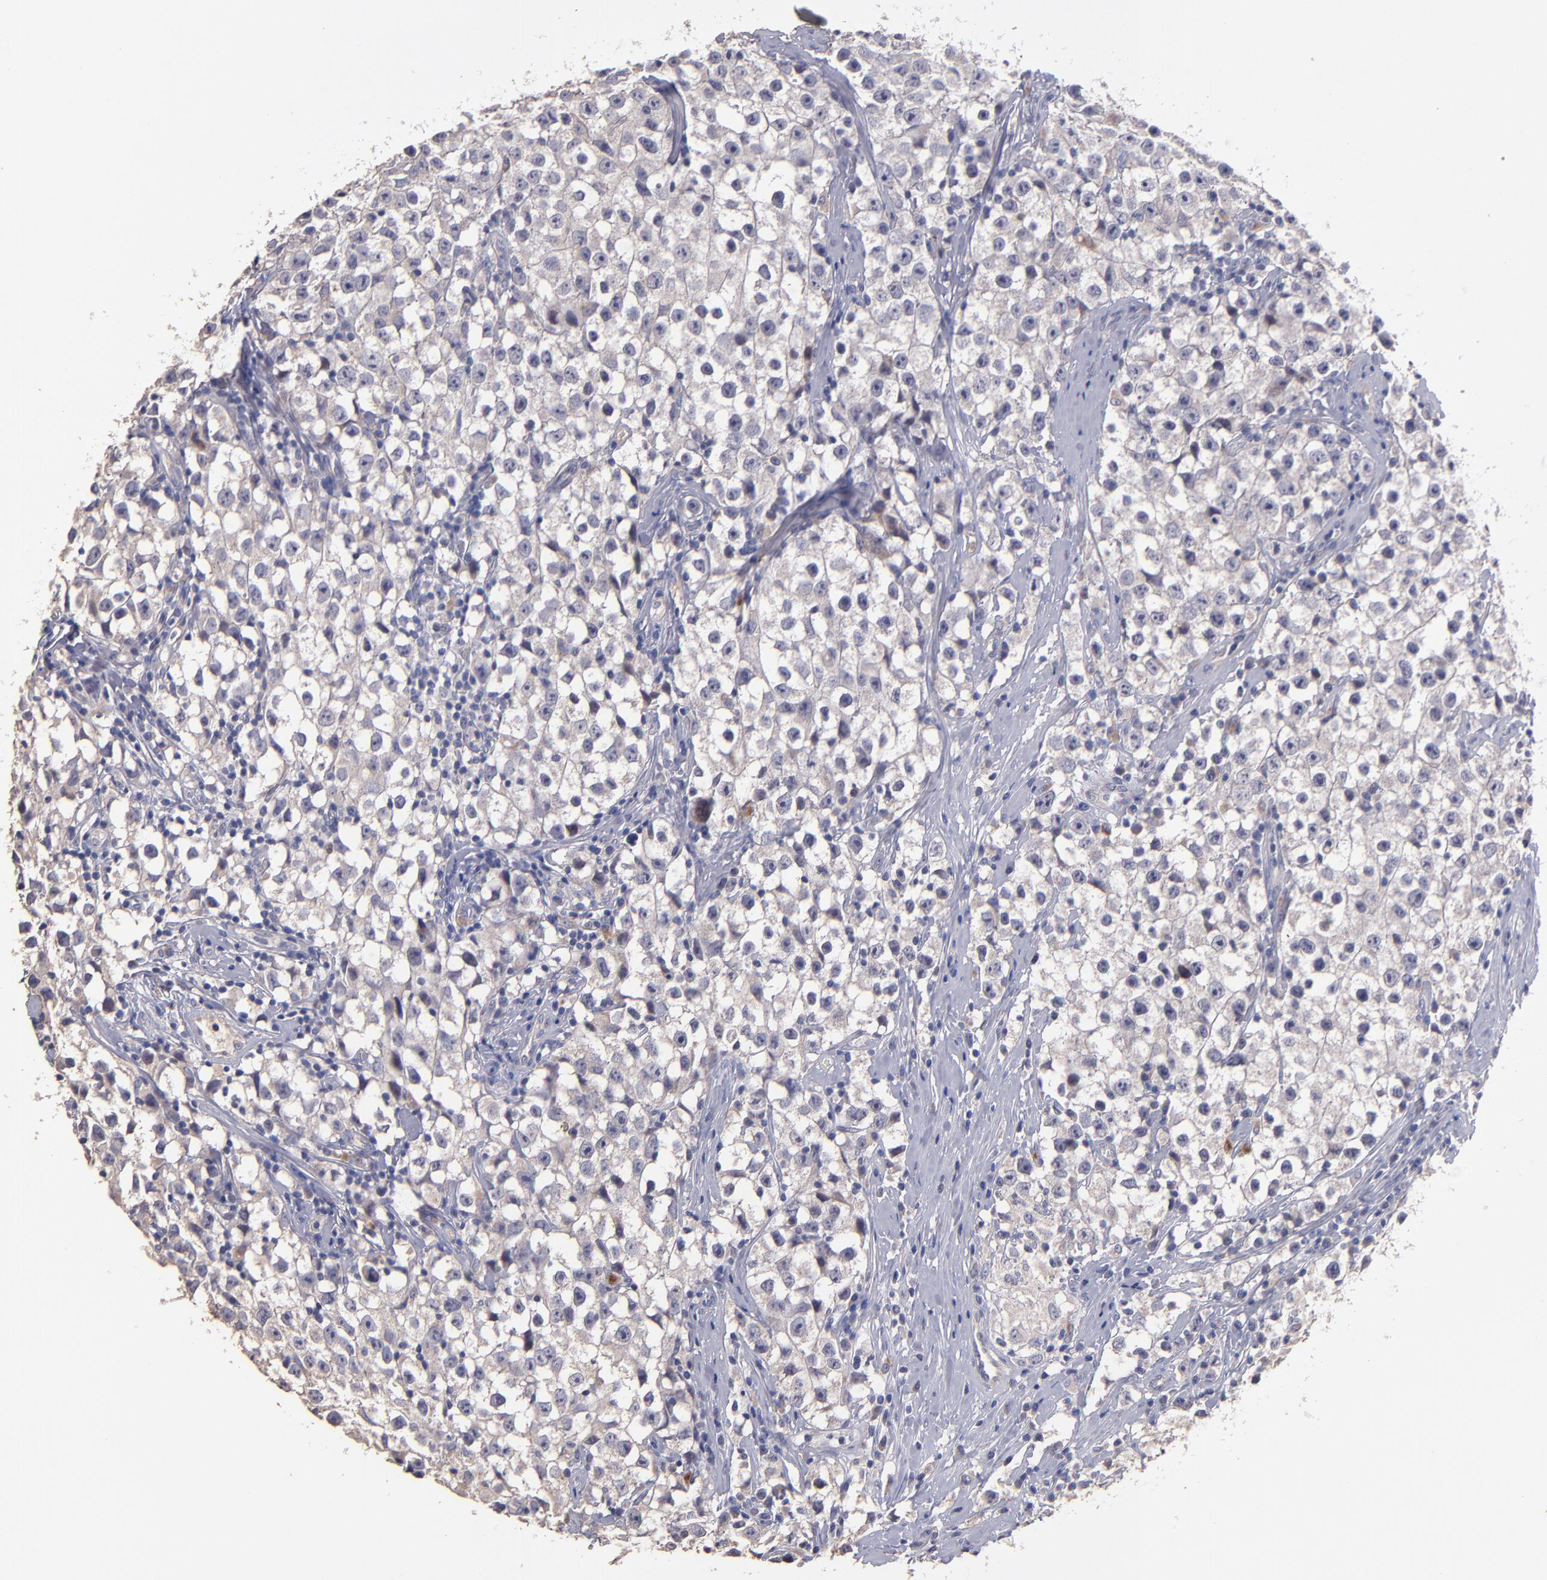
{"staining": {"intensity": "negative", "quantity": "none", "location": "none"}, "tissue": "testis cancer", "cell_type": "Tumor cells", "image_type": "cancer", "snomed": [{"axis": "morphology", "description": "Seminoma, NOS"}, {"axis": "topography", "description": "Testis"}], "caption": "The histopathology image exhibits no staining of tumor cells in seminoma (testis).", "gene": "MAGEE1", "patient": {"sex": "male", "age": 35}}